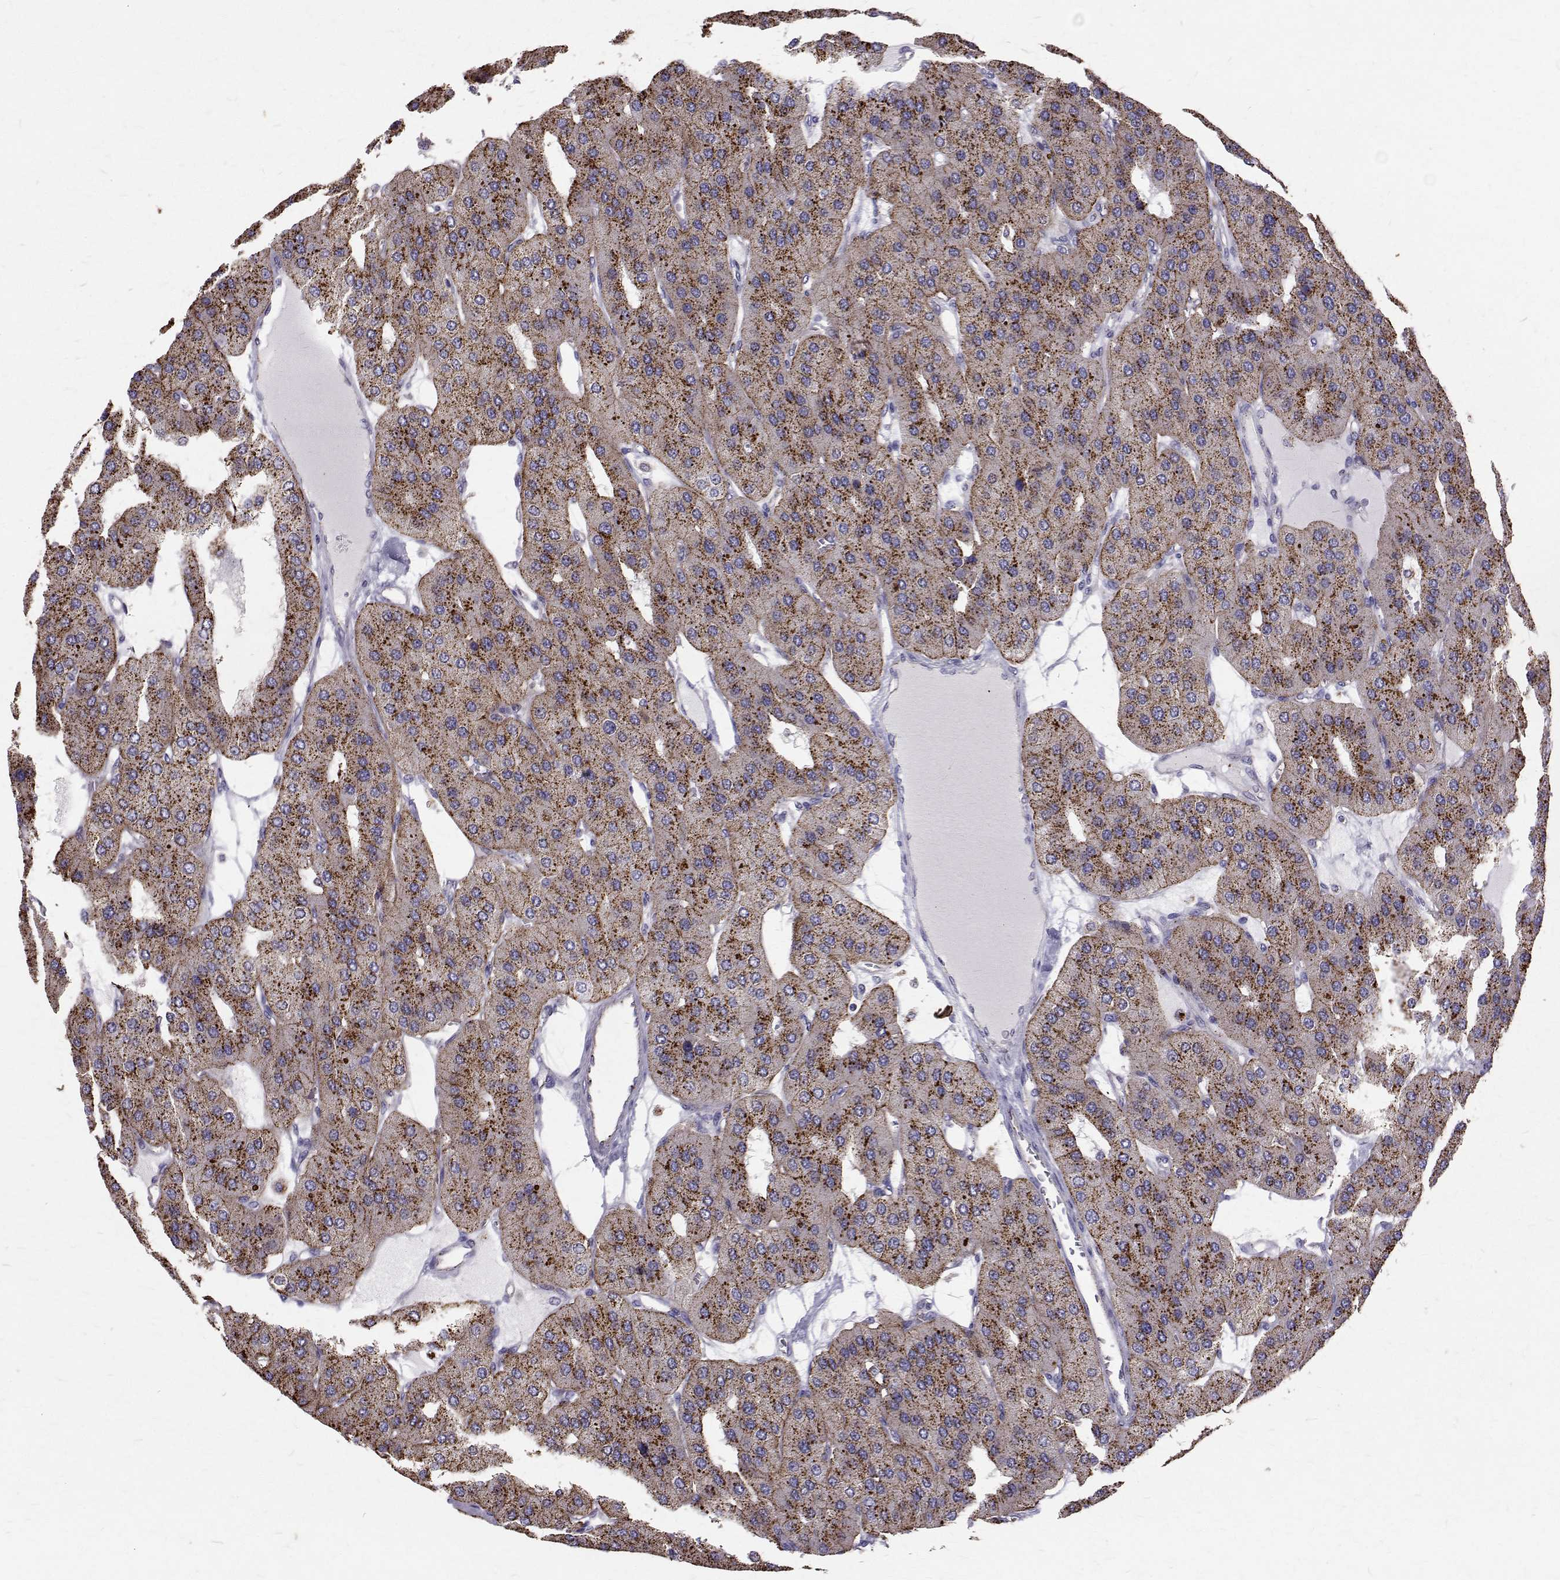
{"staining": {"intensity": "strong", "quantity": "25%-75%", "location": "cytoplasmic/membranous"}, "tissue": "parathyroid gland", "cell_type": "Glandular cells", "image_type": "normal", "snomed": [{"axis": "morphology", "description": "Normal tissue, NOS"}, {"axis": "morphology", "description": "Adenoma, NOS"}, {"axis": "topography", "description": "Parathyroid gland"}], "caption": "Immunohistochemistry (IHC) staining of normal parathyroid gland, which displays high levels of strong cytoplasmic/membranous positivity in about 25%-75% of glandular cells indicating strong cytoplasmic/membranous protein expression. The staining was performed using DAB (brown) for protein detection and nuclei were counterstained in hematoxylin (blue).", "gene": "TPP1", "patient": {"sex": "female", "age": 86}}